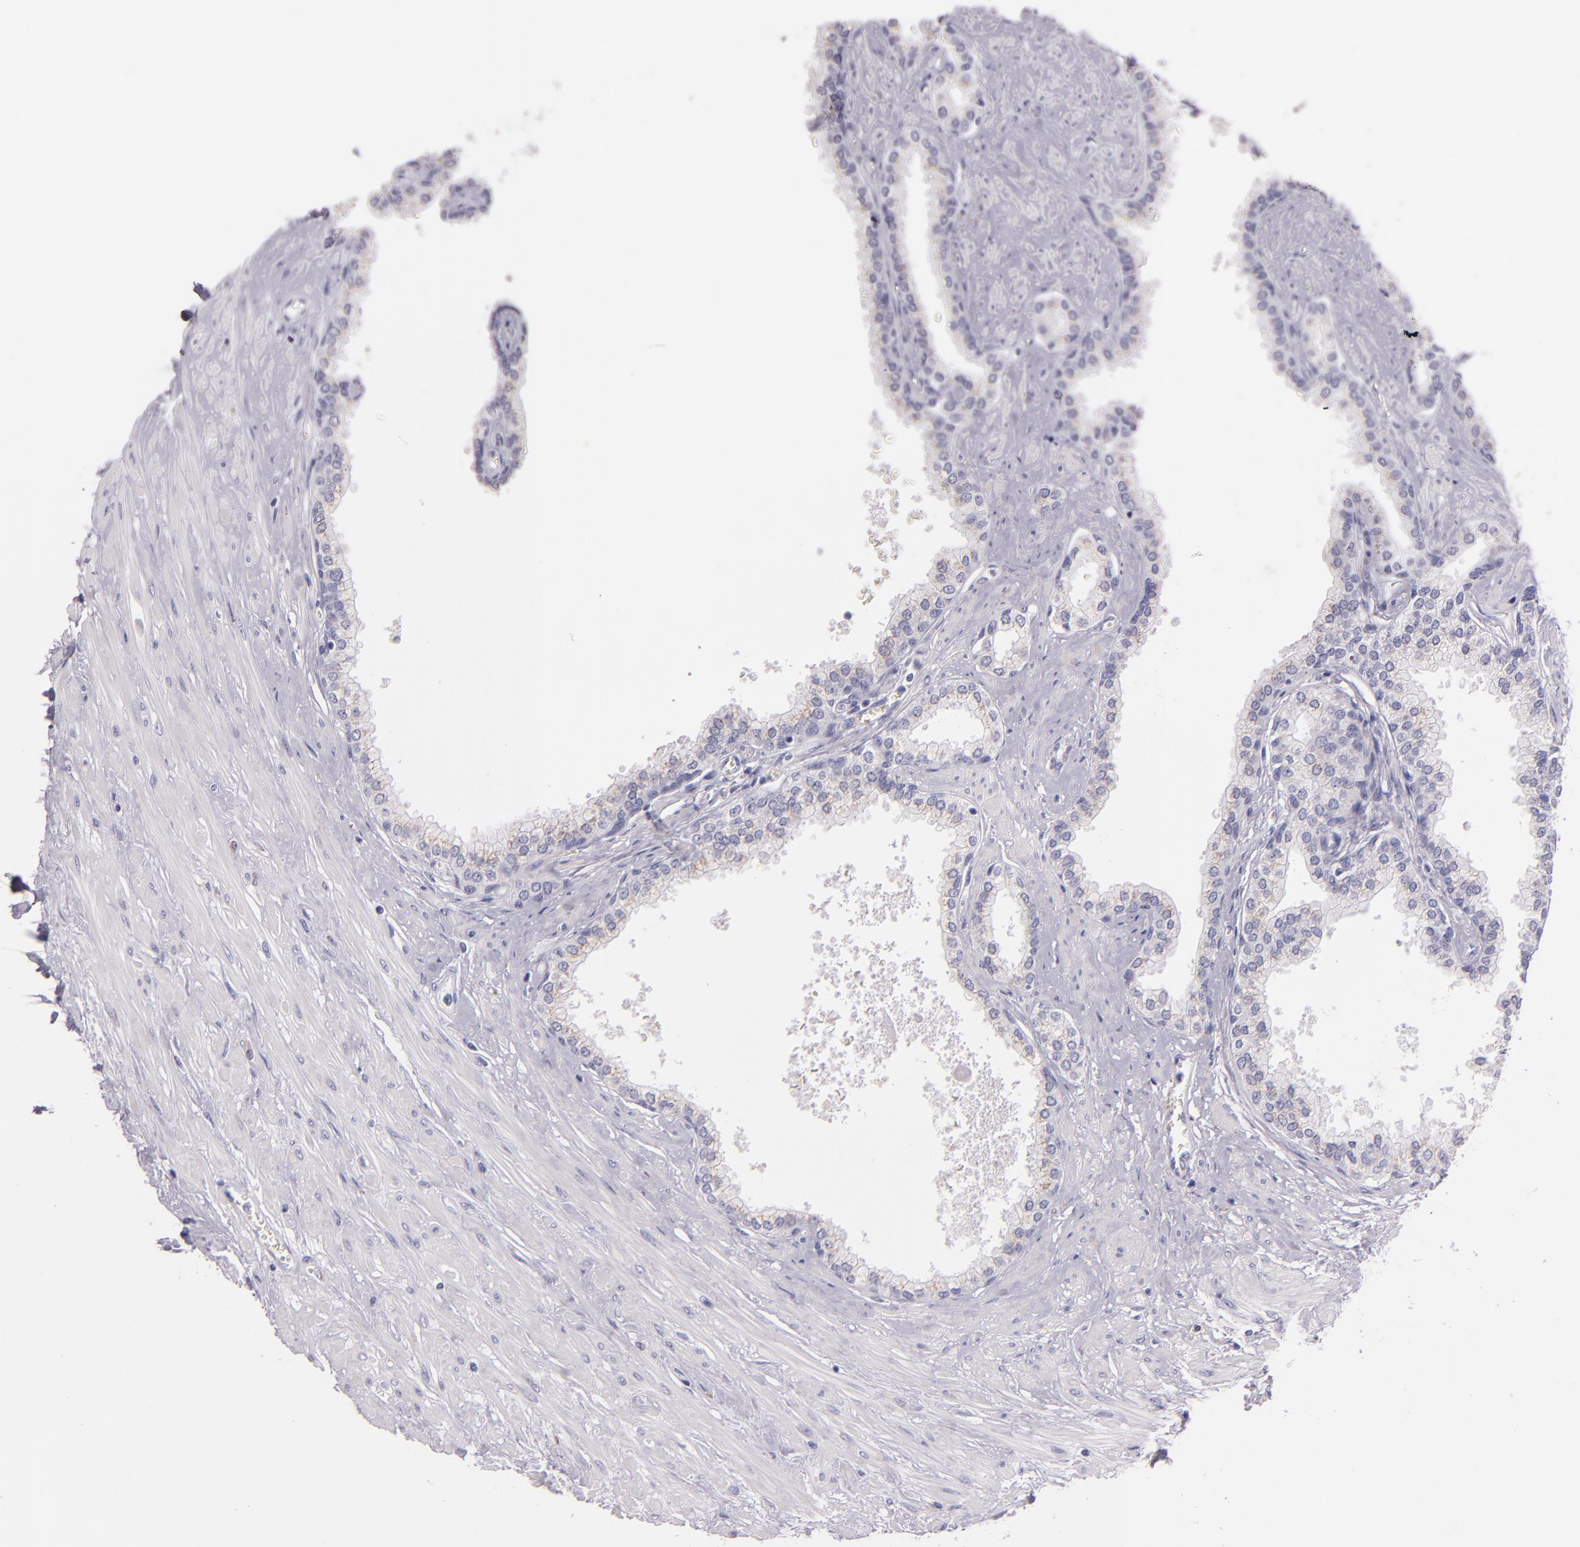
{"staining": {"intensity": "negative", "quantity": "none", "location": "none"}, "tissue": "prostate", "cell_type": "Glandular cells", "image_type": "normal", "snomed": [{"axis": "morphology", "description": "Normal tissue, NOS"}, {"axis": "topography", "description": "Prostate"}], "caption": "Glandular cells show no significant protein staining in normal prostate. (DAB IHC visualized using brightfield microscopy, high magnification).", "gene": "MUC5AC", "patient": {"sex": "male", "age": 60}}